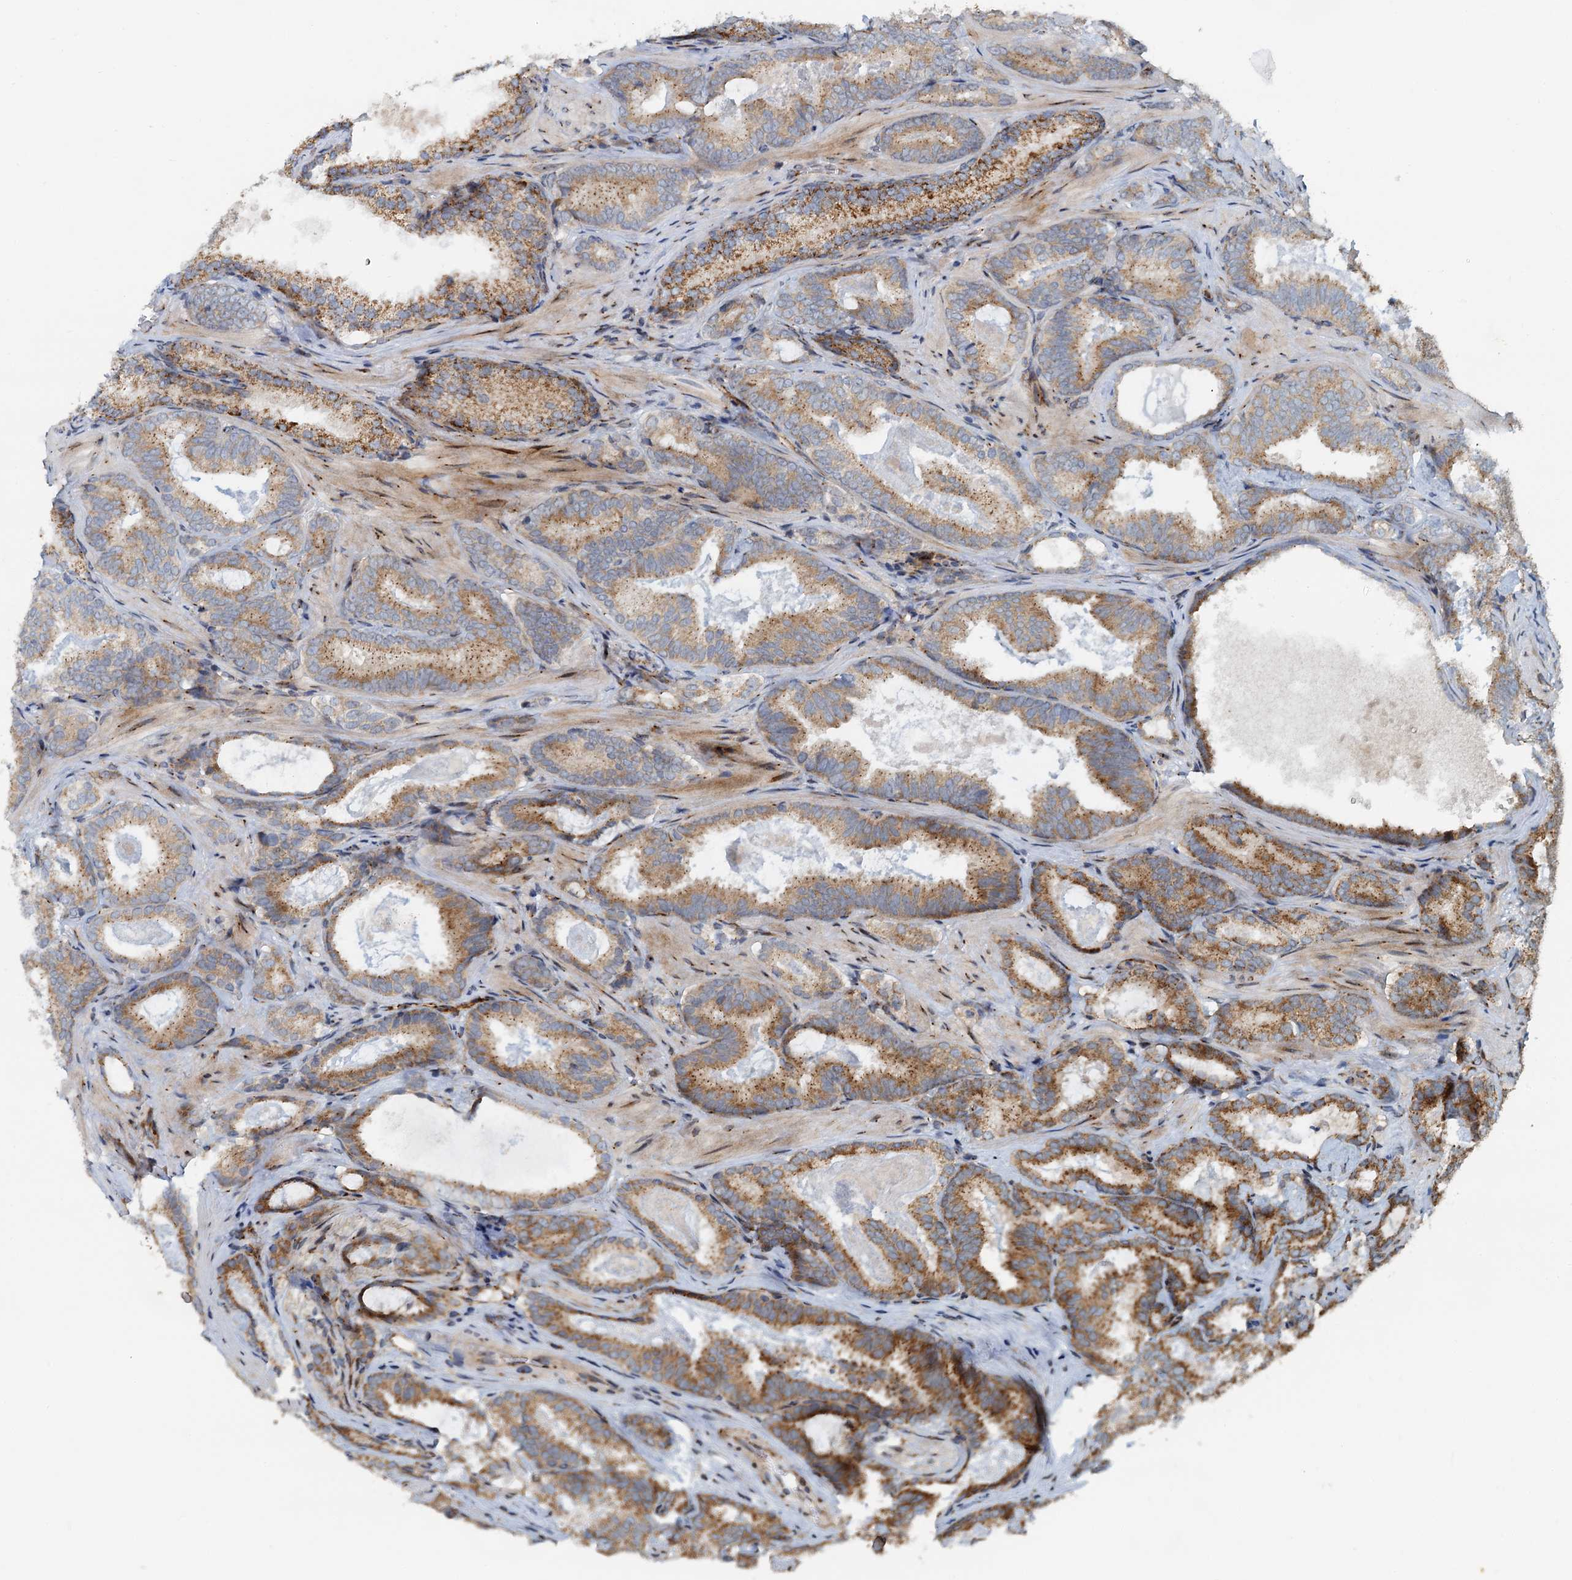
{"staining": {"intensity": "moderate", "quantity": ">75%", "location": "cytoplasmic/membranous"}, "tissue": "prostate cancer", "cell_type": "Tumor cells", "image_type": "cancer", "snomed": [{"axis": "morphology", "description": "Adenocarcinoma, Low grade"}, {"axis": "topography", "description": "Prostate"}], "caption": "Prostate low-grade adenocarcinoma tissue demonstrates moderate cytoplasmic/membranous staining in approximately >75% of tumor cells, visualized by immunohistochemistry.", "gene": "CEP68", "patient": {"sex": "male", "age": 60}}